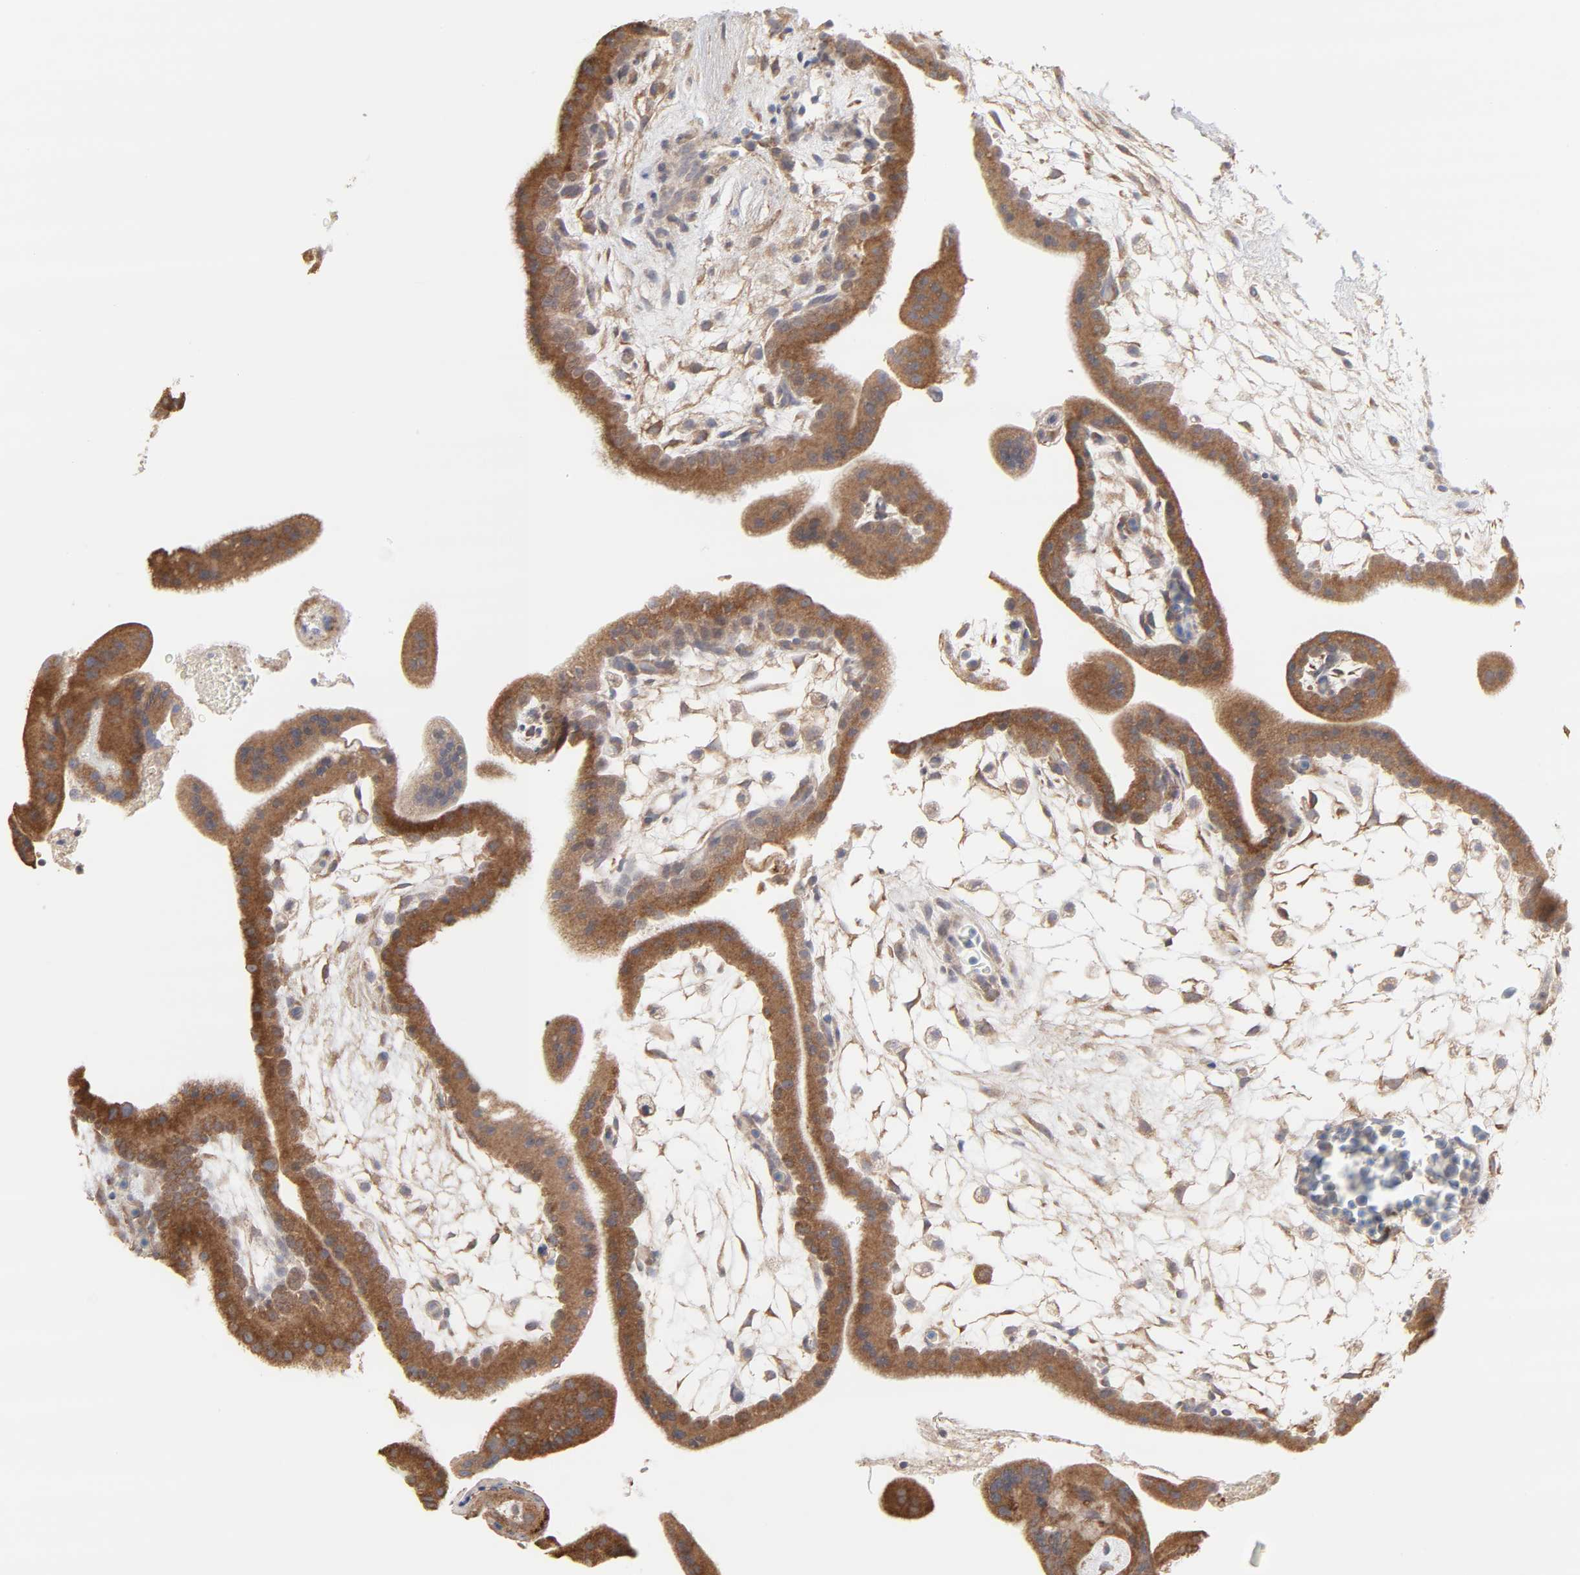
{"staining": {"intensity": "weak", "quantity": ">75%", "location": "cytoplasmic/membranous"}, "tissue": "placenta", "cell_type": "Decidual cells", "image_type": "normal", "snomed": [{"axis": "morphology", "description": "Normal tissue, NOS"}, {"axis": "topography", "description": "Placenta"}], "caption": "Immunohistochemical staining of normal human placenta displays low levels of weak cytoplasmic/membranous expression in about >75% of decidual cells. The staining was performed using DAB to visualize the protein expression in brown, while the nuclei were stained in blue with hematoxylin (Magnification: 20x).", "gene": "PPFIBP2", "patient": {"sex": "female", "age": 35}}